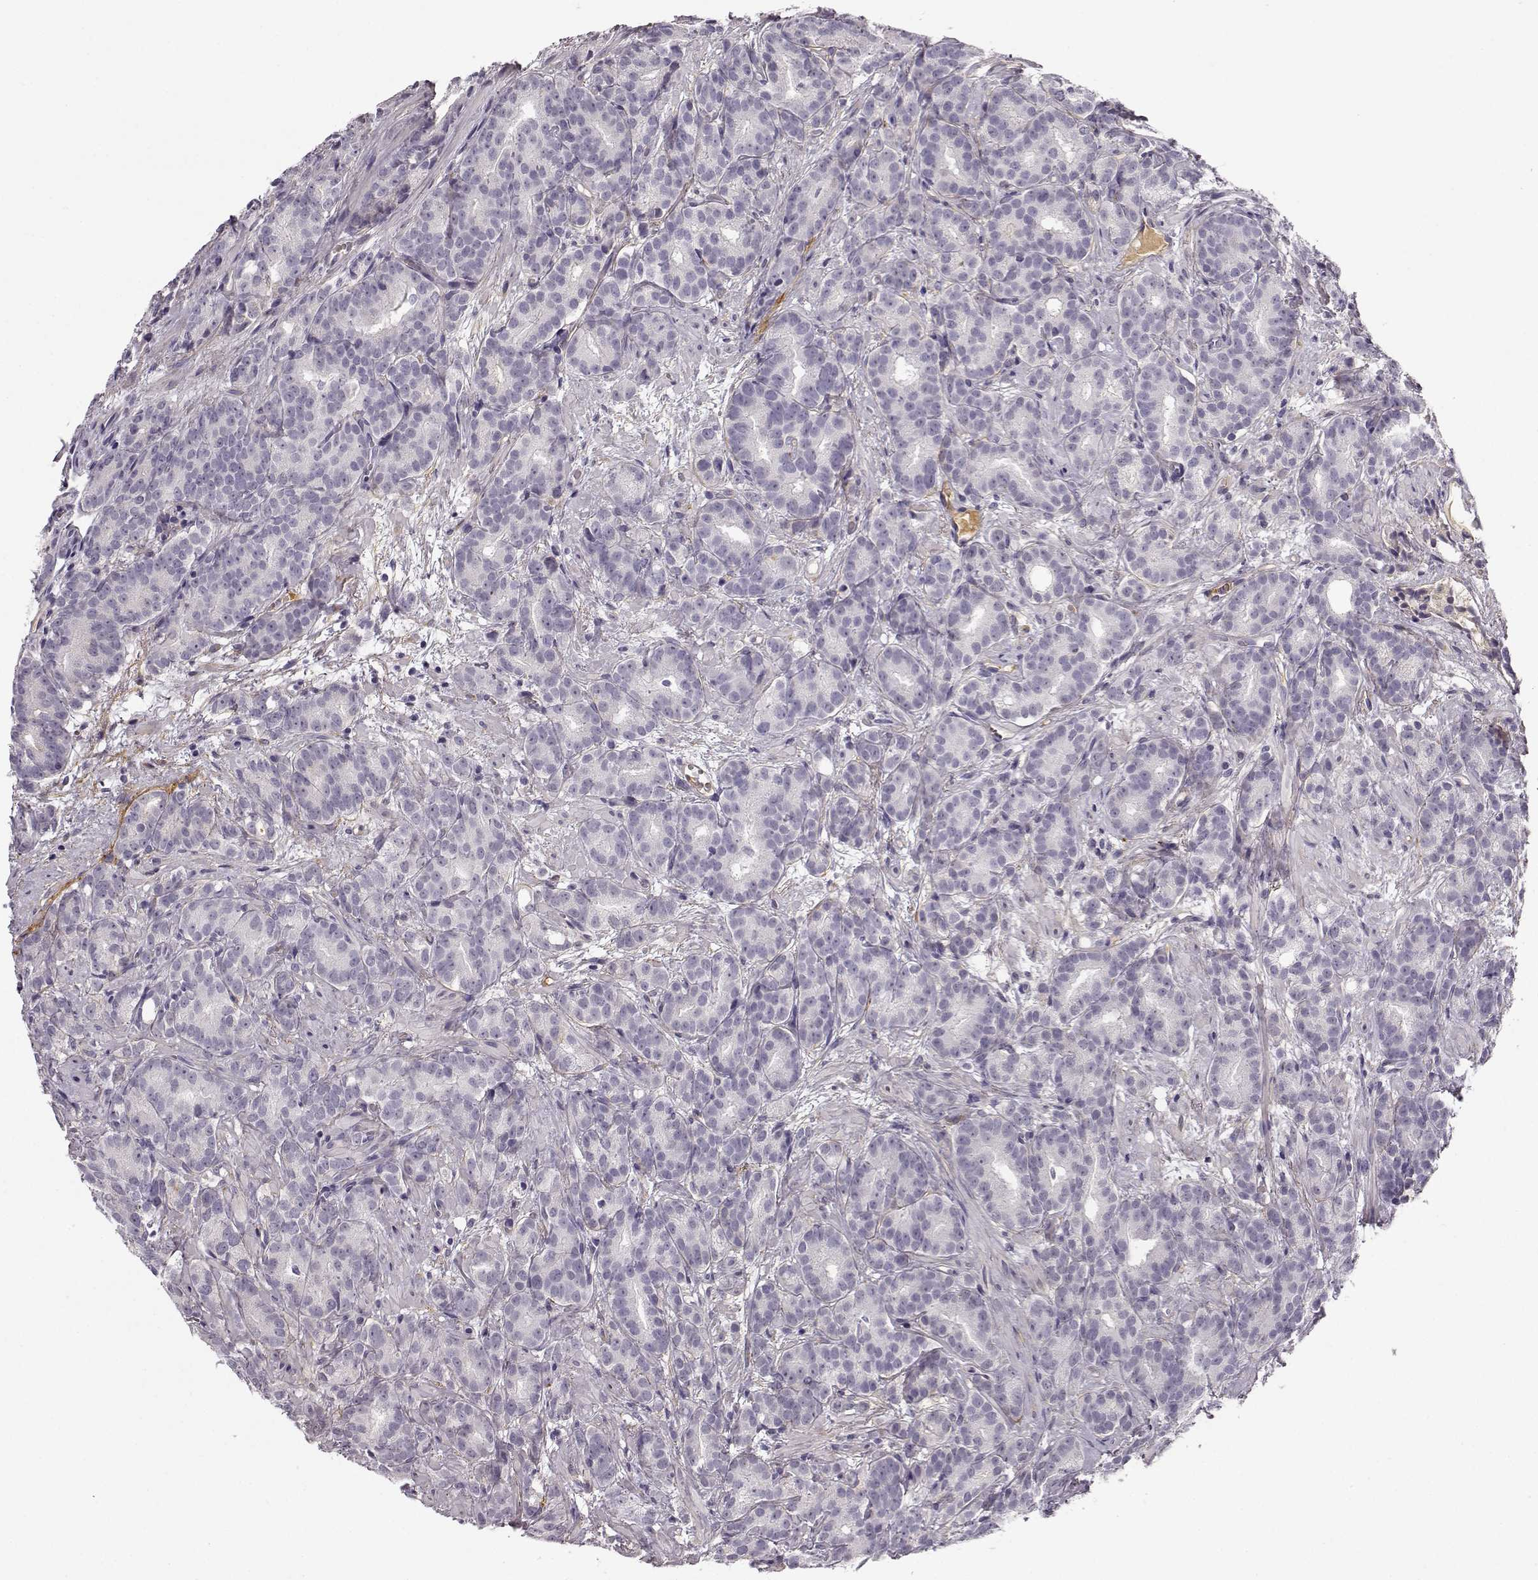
{"staining": {"intensity": "negative", "quantity": "none", "location": "none"}, "tissue": "prostate cancer", "cell_type": "Tumor cells", "image_type": "cancer", "snomed": [{"axis": "morphology", "description": "Adenocarcinoma, High grade"}, {"axis": "topography", "description": "Prostate"}], "caption": "The immunohistochemistry (IHC) histopathology image has no significant expression in tumor cells of prostate adenocarcinoma (high-grade) tissue. Brightfield microscopy of IHC stained with DAB (brown) and hematoxylin (blue), captured at high magnification.", "gene": "TRIM69", "patient": {"sex": "male", "age": 90}}